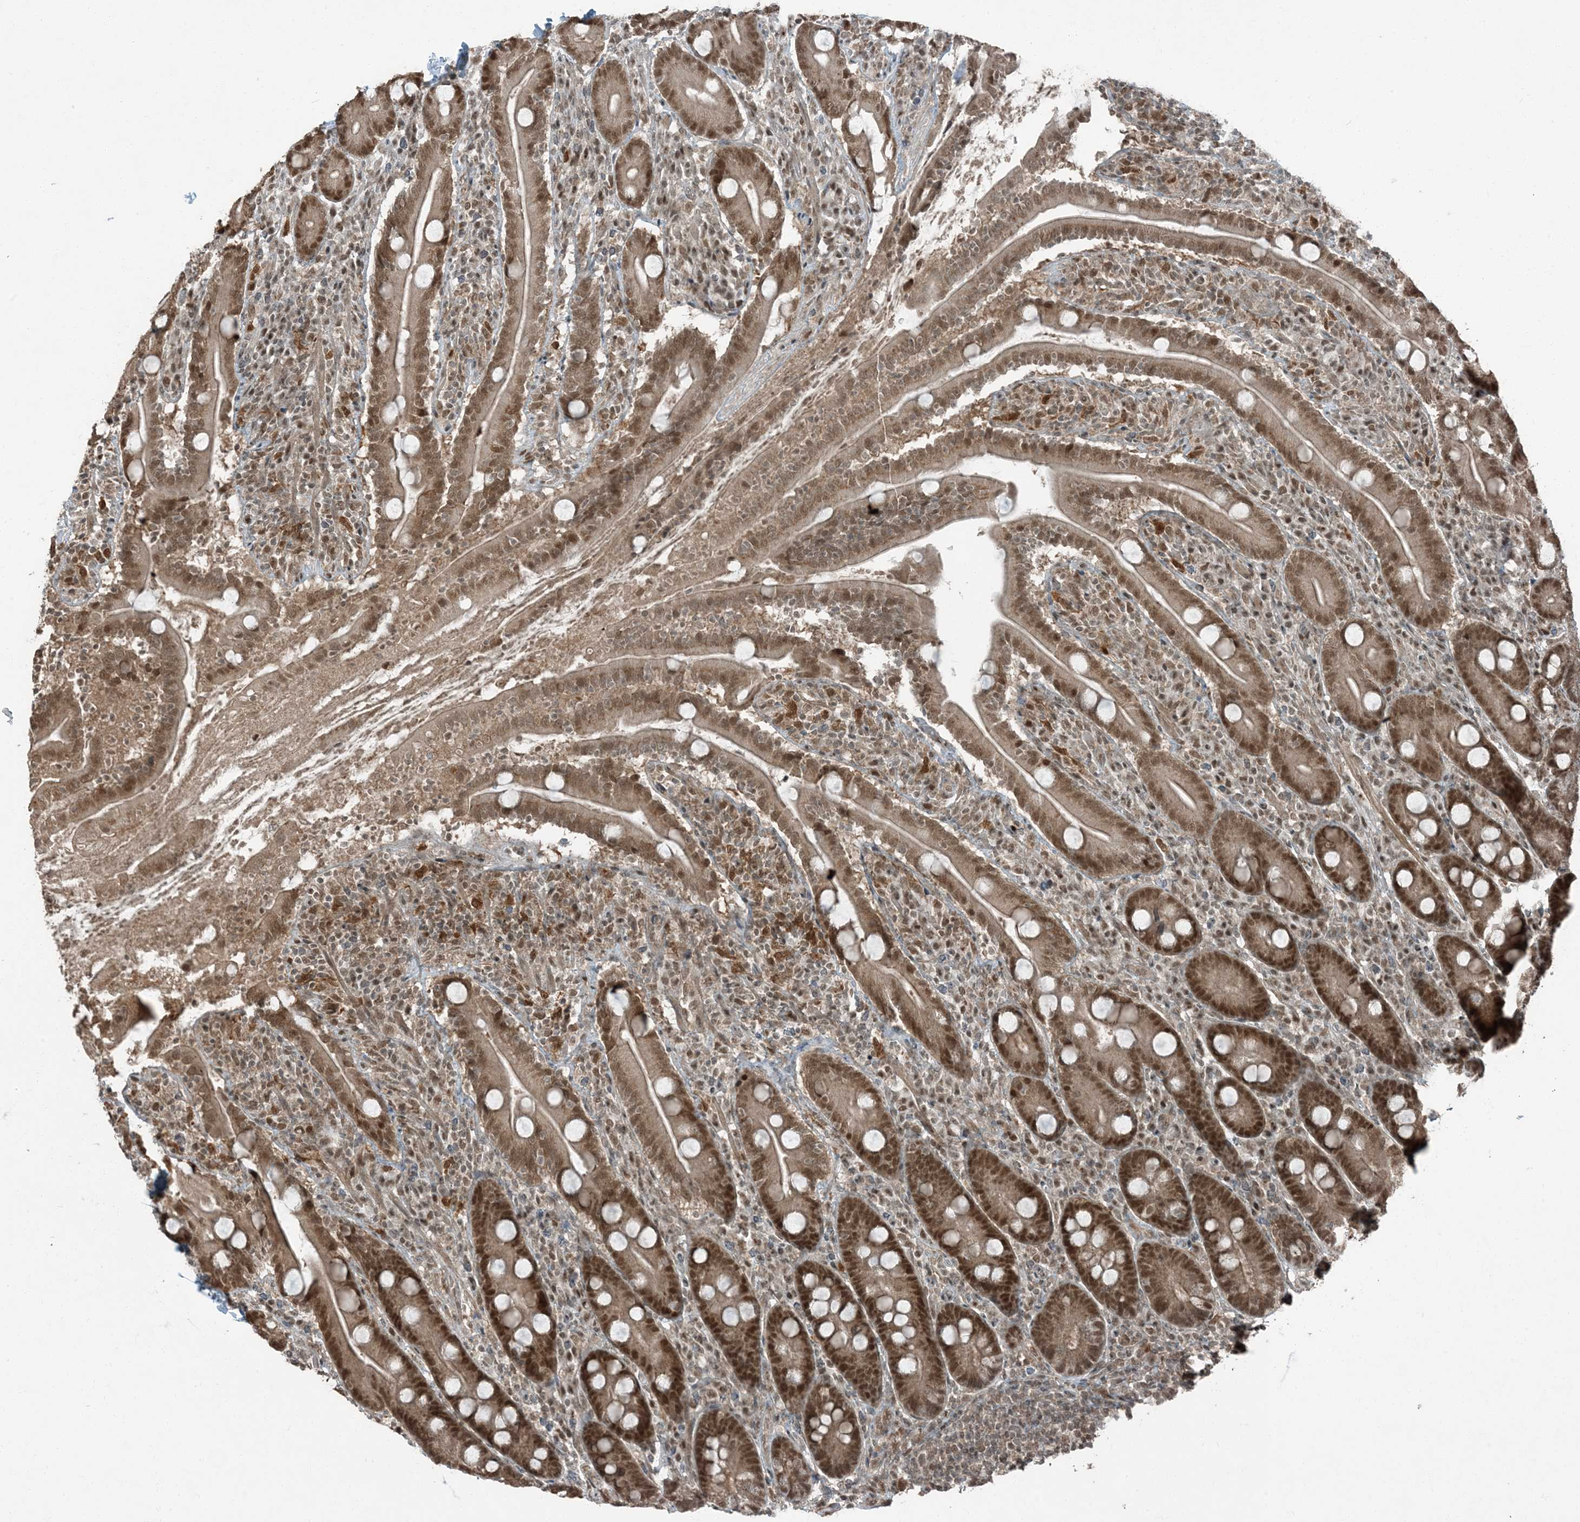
{"staining": {"intensity": "strong", "quantity": ">75%", "location": "cytoplasmic/membranous,nuclear"}, "tissue": "duodenum", "cell_type": "Glandular cells", "image_type": "normal", "snomed": [{"axis": "morphology", "description": "Normal tissue, NOS"}, {"axis": "topography", "description": "Duodenum"}], "caption": "This photomicrograph displays IHC staining of normal duodenum, with high strong cytoplasmic/membranous,nuclear expression in approximately >75% of glandular cells.", "gene": "TRAPPC12", "patient": {"sex": "male", "age": 35}}